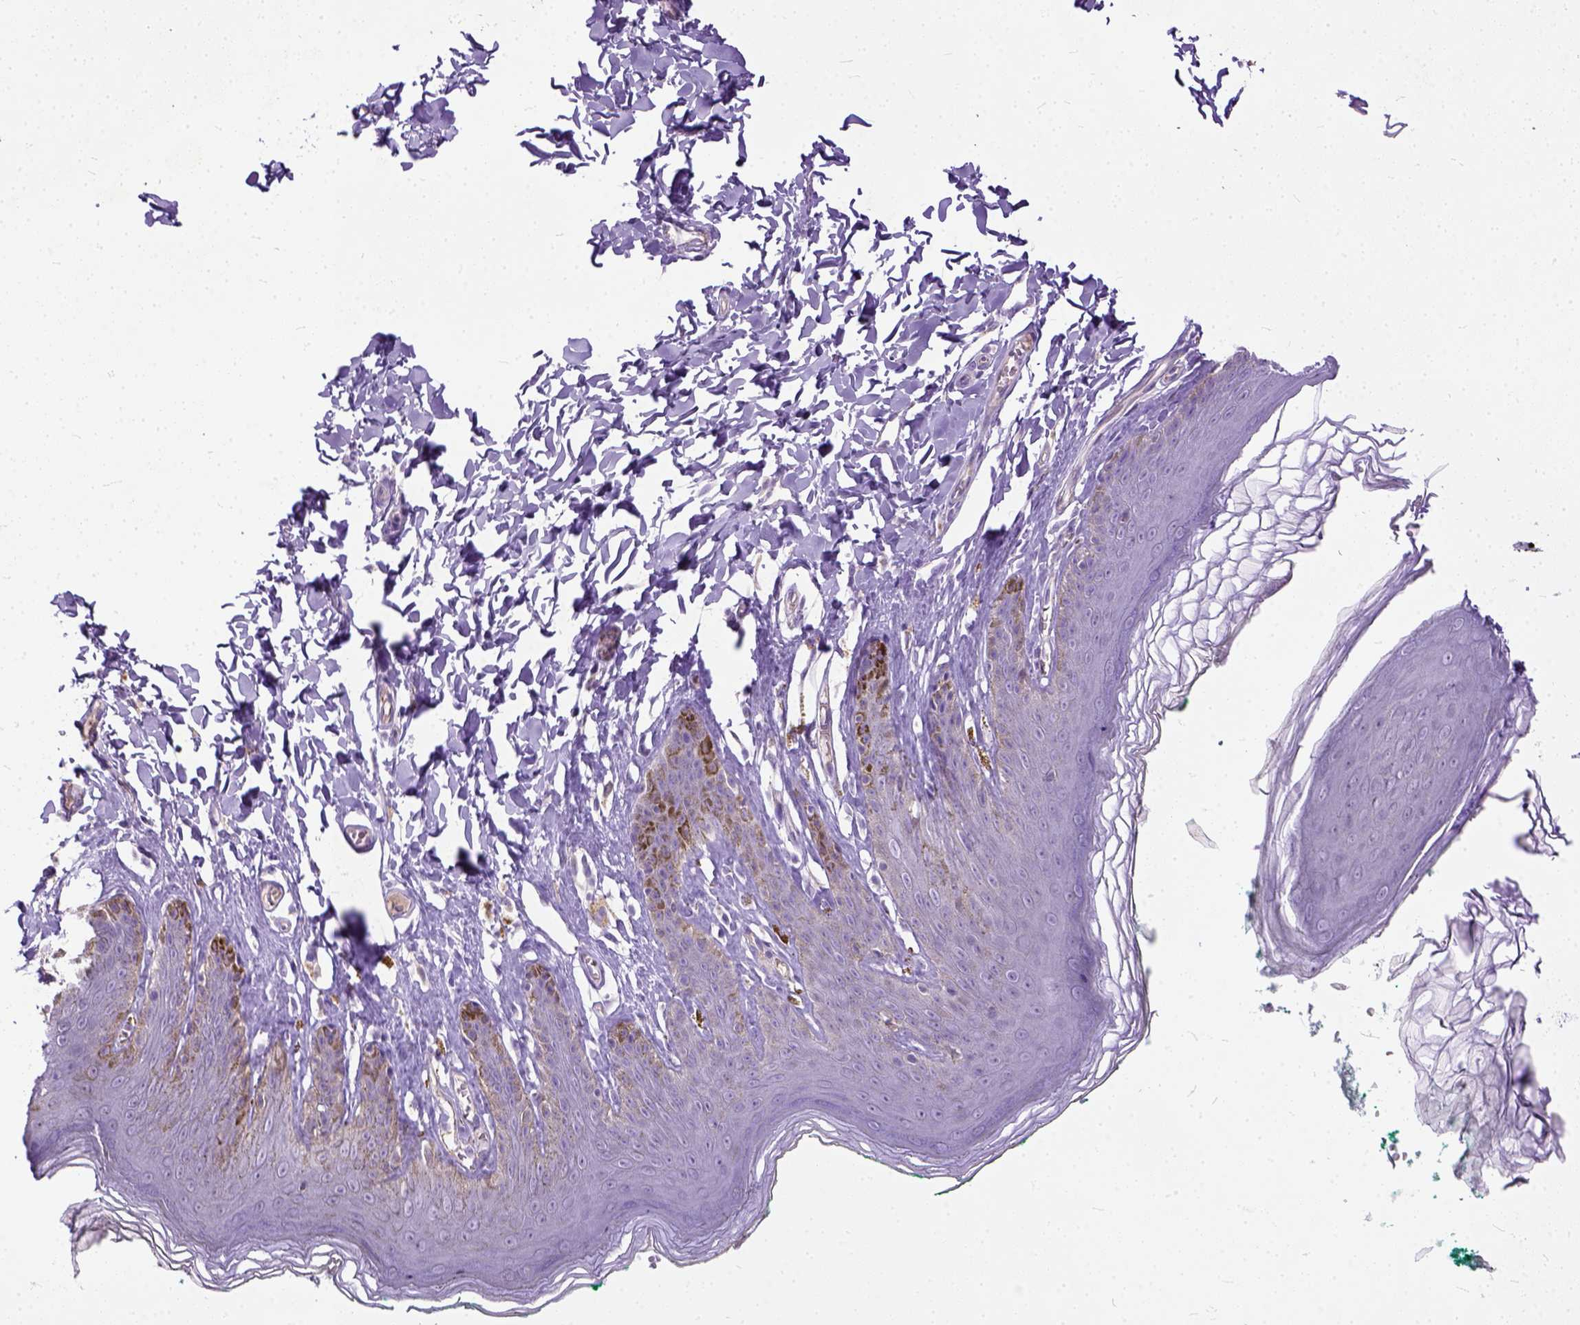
{"staining": {"intensity": "negative", "quantity": "none", "location": "none"}, "tissue": "skin", "cell_type": "Epidermal cells", "image_type": "normal", "snomed": [{"axis": "morphology", "description": "Normal tissue, NOS"}, {"axis": "topography", "description": "Vulva"}, {"axis": "topography", "description": "Peripheral nerve tissue"}], "caption": "DAB (3,3'-diaminobenzidine) immunohistochemical staining of normal skin shows no significant positivity in epidermal cells.", "gene": "ADGRF1", "patient": {"sex": "female", "age": 66}}